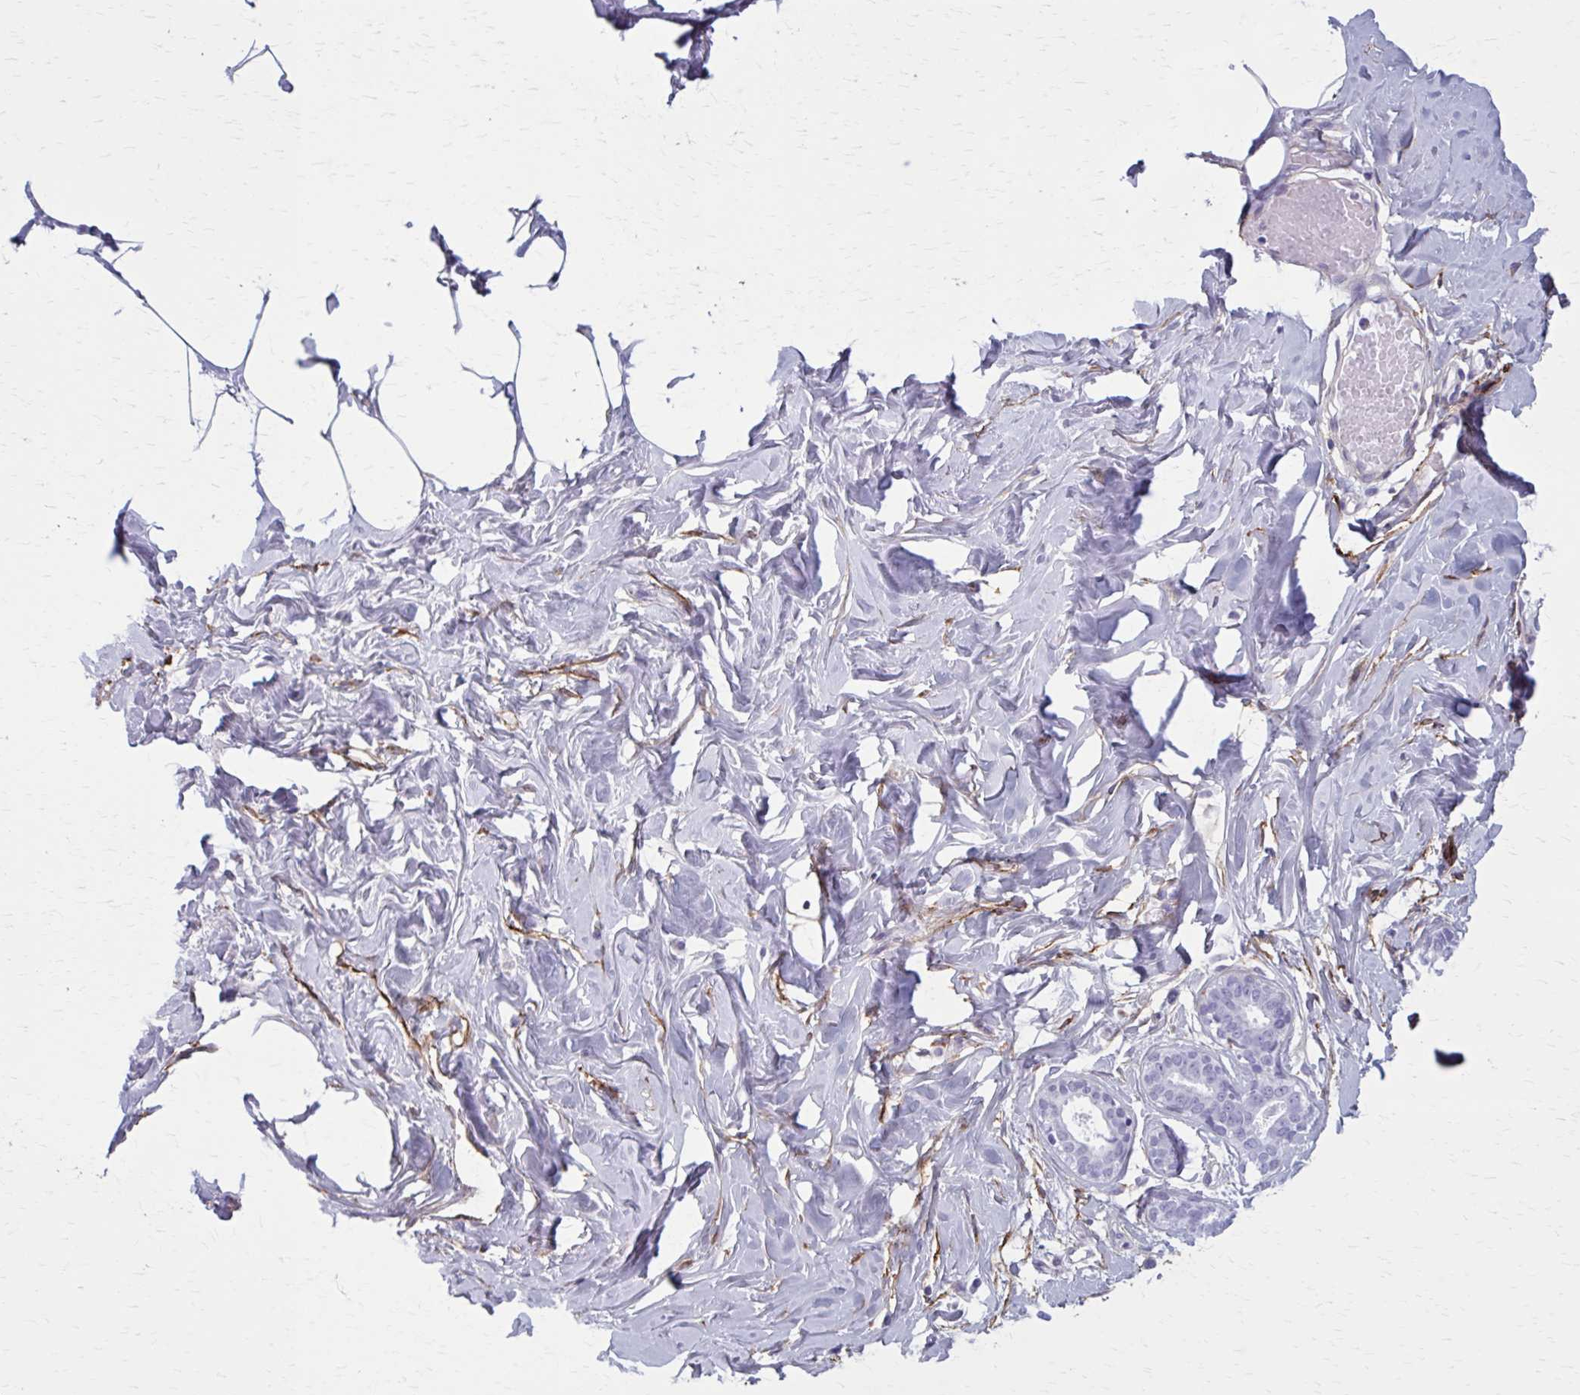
{"staining": {"intensity": "negative", "quantity": "none", "location": "none"}, "tissue": "breast", "cell_type": "Adipocytes", "image_type": "normal", "snomed": [{"axis": "morphology", "description": "Normal tissue, NOS"}, {"axis": "topography", "description": "Breast"}], "caption": "High magnification brightfield microscopy of unremarkable breast stained with DAB (3,3'-diaminobenzidine) (brown) and counterstained with hematoxylin (blue): adipocytes show no significant positivity. The staining was performed using DAB (3,3'-diaminobenzidine) to visualize the protein expression in brown, while the nuclei were stained in blue with hematoxylin (Magnification: 20x).", "gene": "AKAP12", "patient": {"sex": "female", "age": 27}}